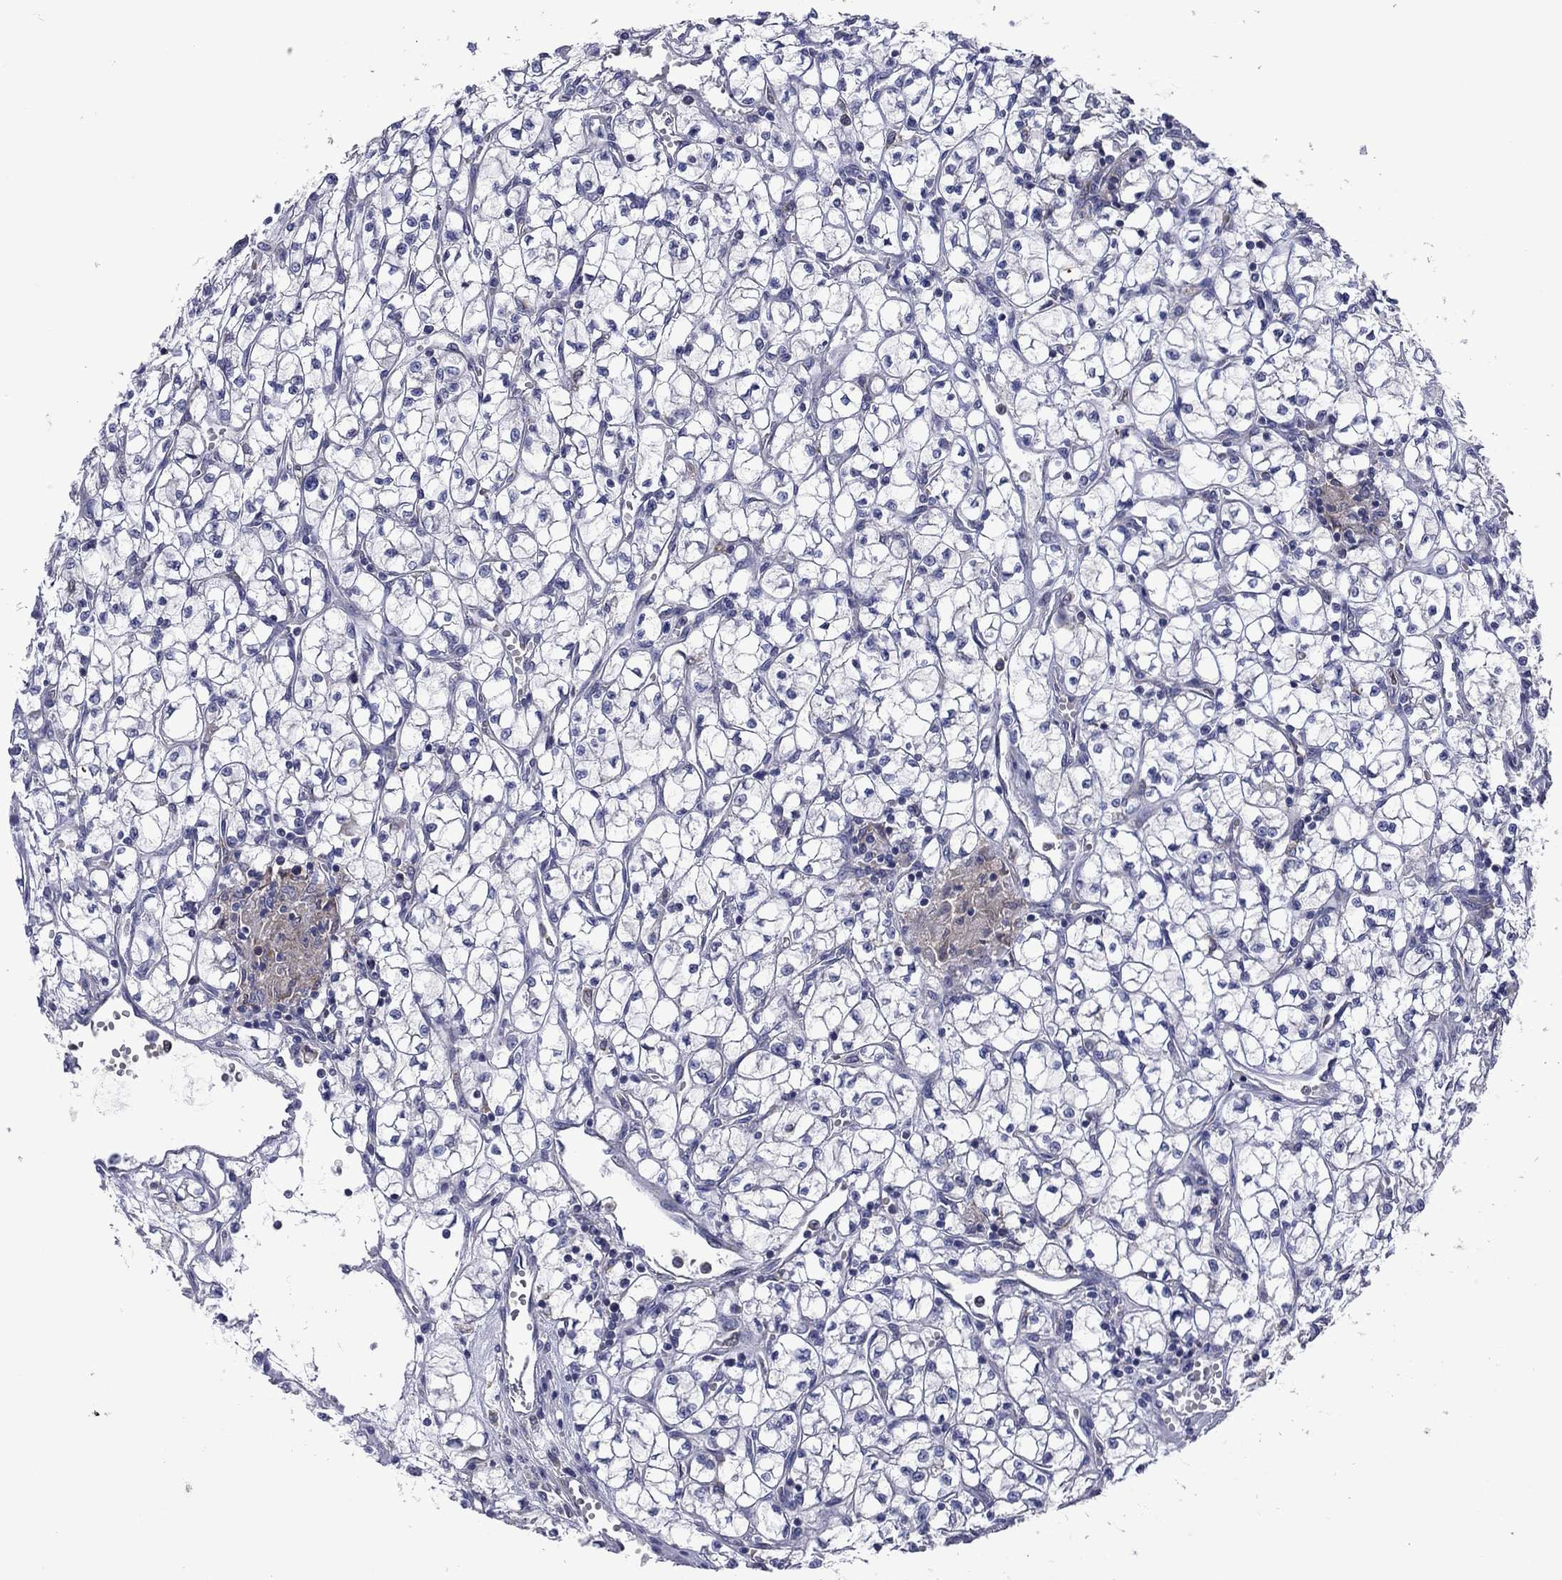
{"staining": {"intensity": "negative", "quantity": "none", "location": "none"}, "tissue": "renal cancer", "cell_type": "Tumor cells", "image_type": "cancer", "snomed": [{"axis": "morphology", "description": "Adenocarcinoma, NOS"}, {"axis": "topography", "description": "Kidney"}], "caption": "This is an immunohistochemistry histopathology image of human renal cancer (adenocarcinoma). There is no positivity in tumor cells.", "gene": "MEA1", "patient": {"sex": "female", "age": 64}}